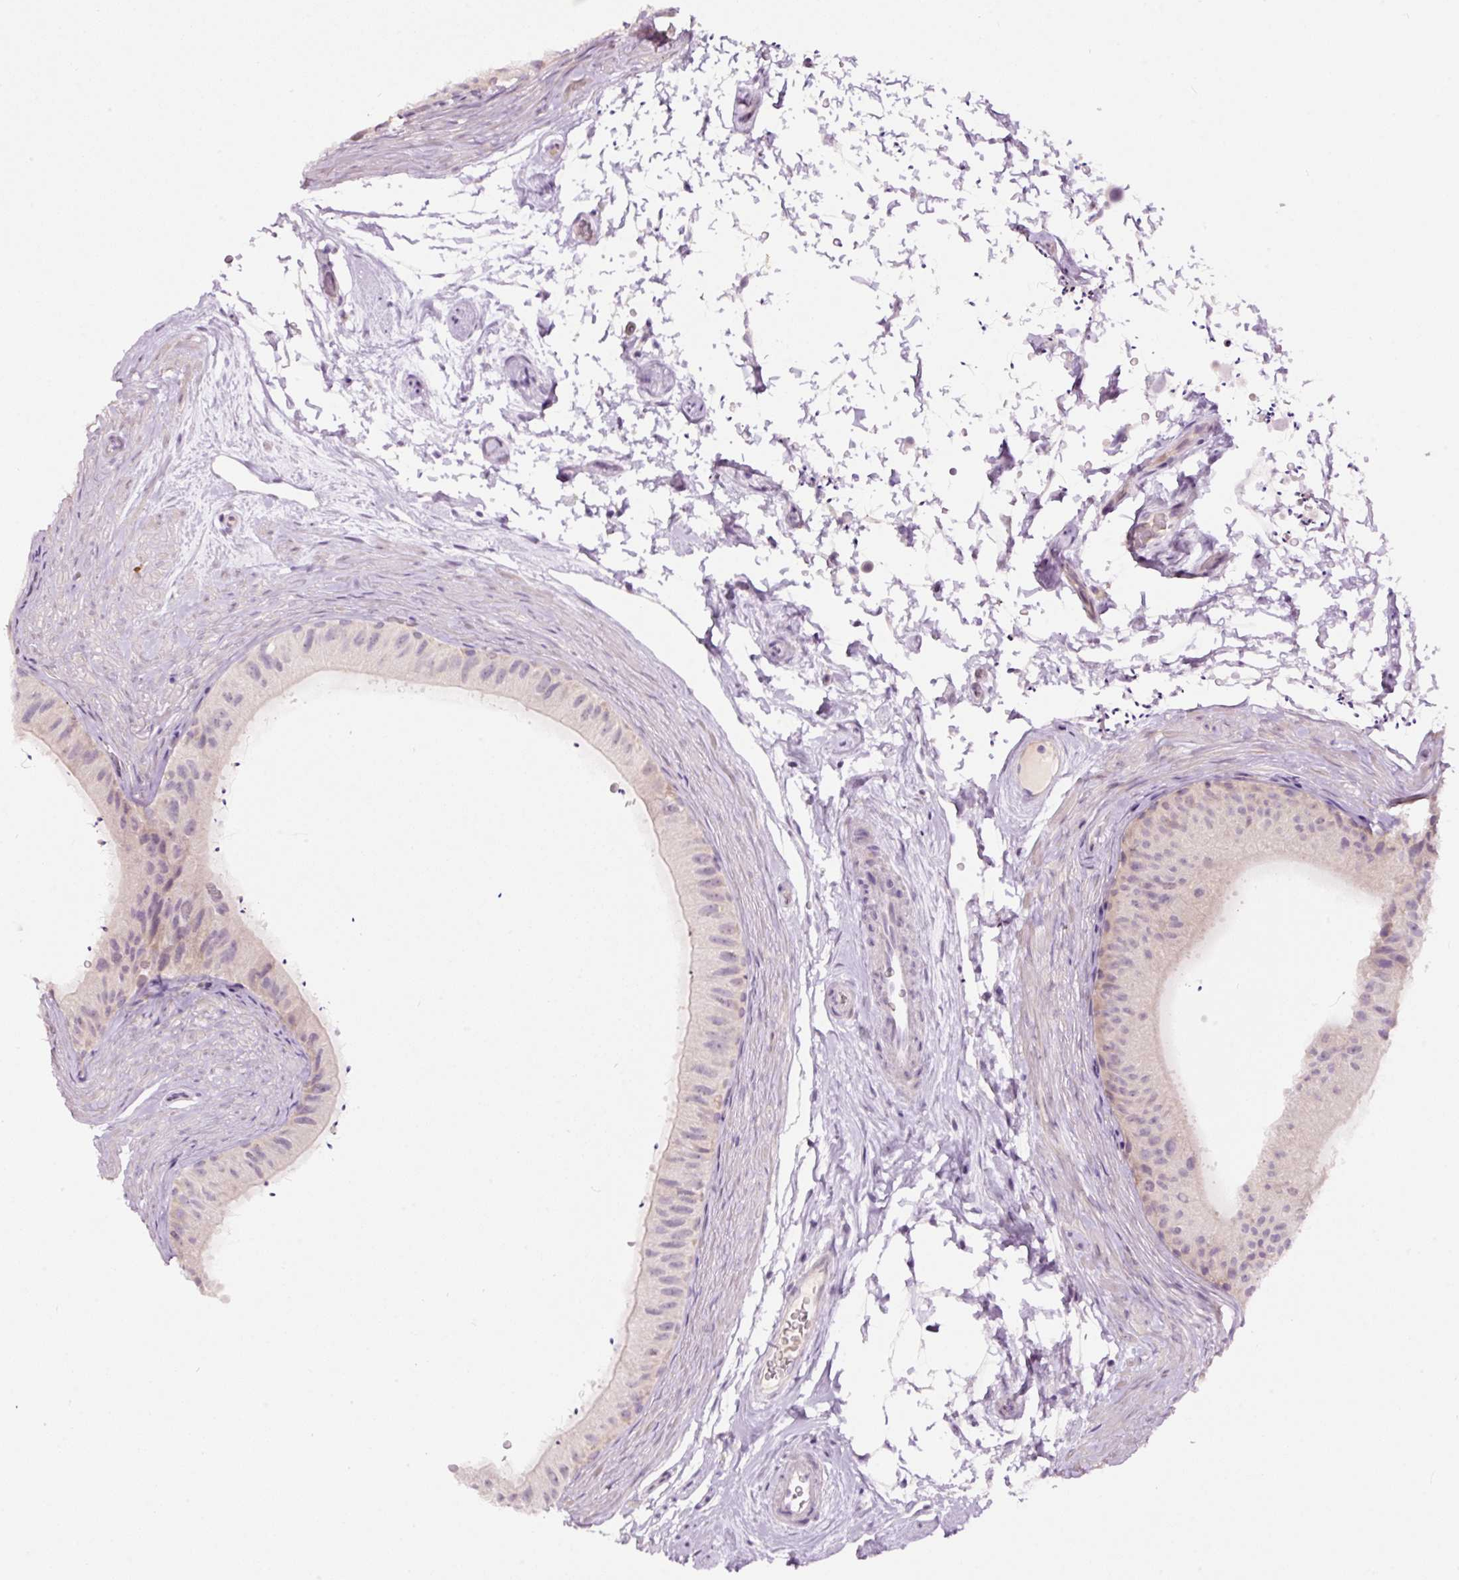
{"staining": {"intensity": "negative", "quantity": "none", "location": "none"}, "tissue": "epididymis", "cell_type": "Glandular cells", "image_type": "normal", "snomed": [{"axis": "morphology", "description": "Normal tissue, NOS"}, {"axis": "topography", "description": "Epididymis"}], "caption": "High magnification brightfield microscopy of unremarkable epididymis stained with DAB (3,3'-diaminobenzidine) (brown) and counterstained with hematoxylin (blue): glandular cells show no significant expression.", "gene": "RSPO2", "patient": {"sex": "male", "age": 55}}